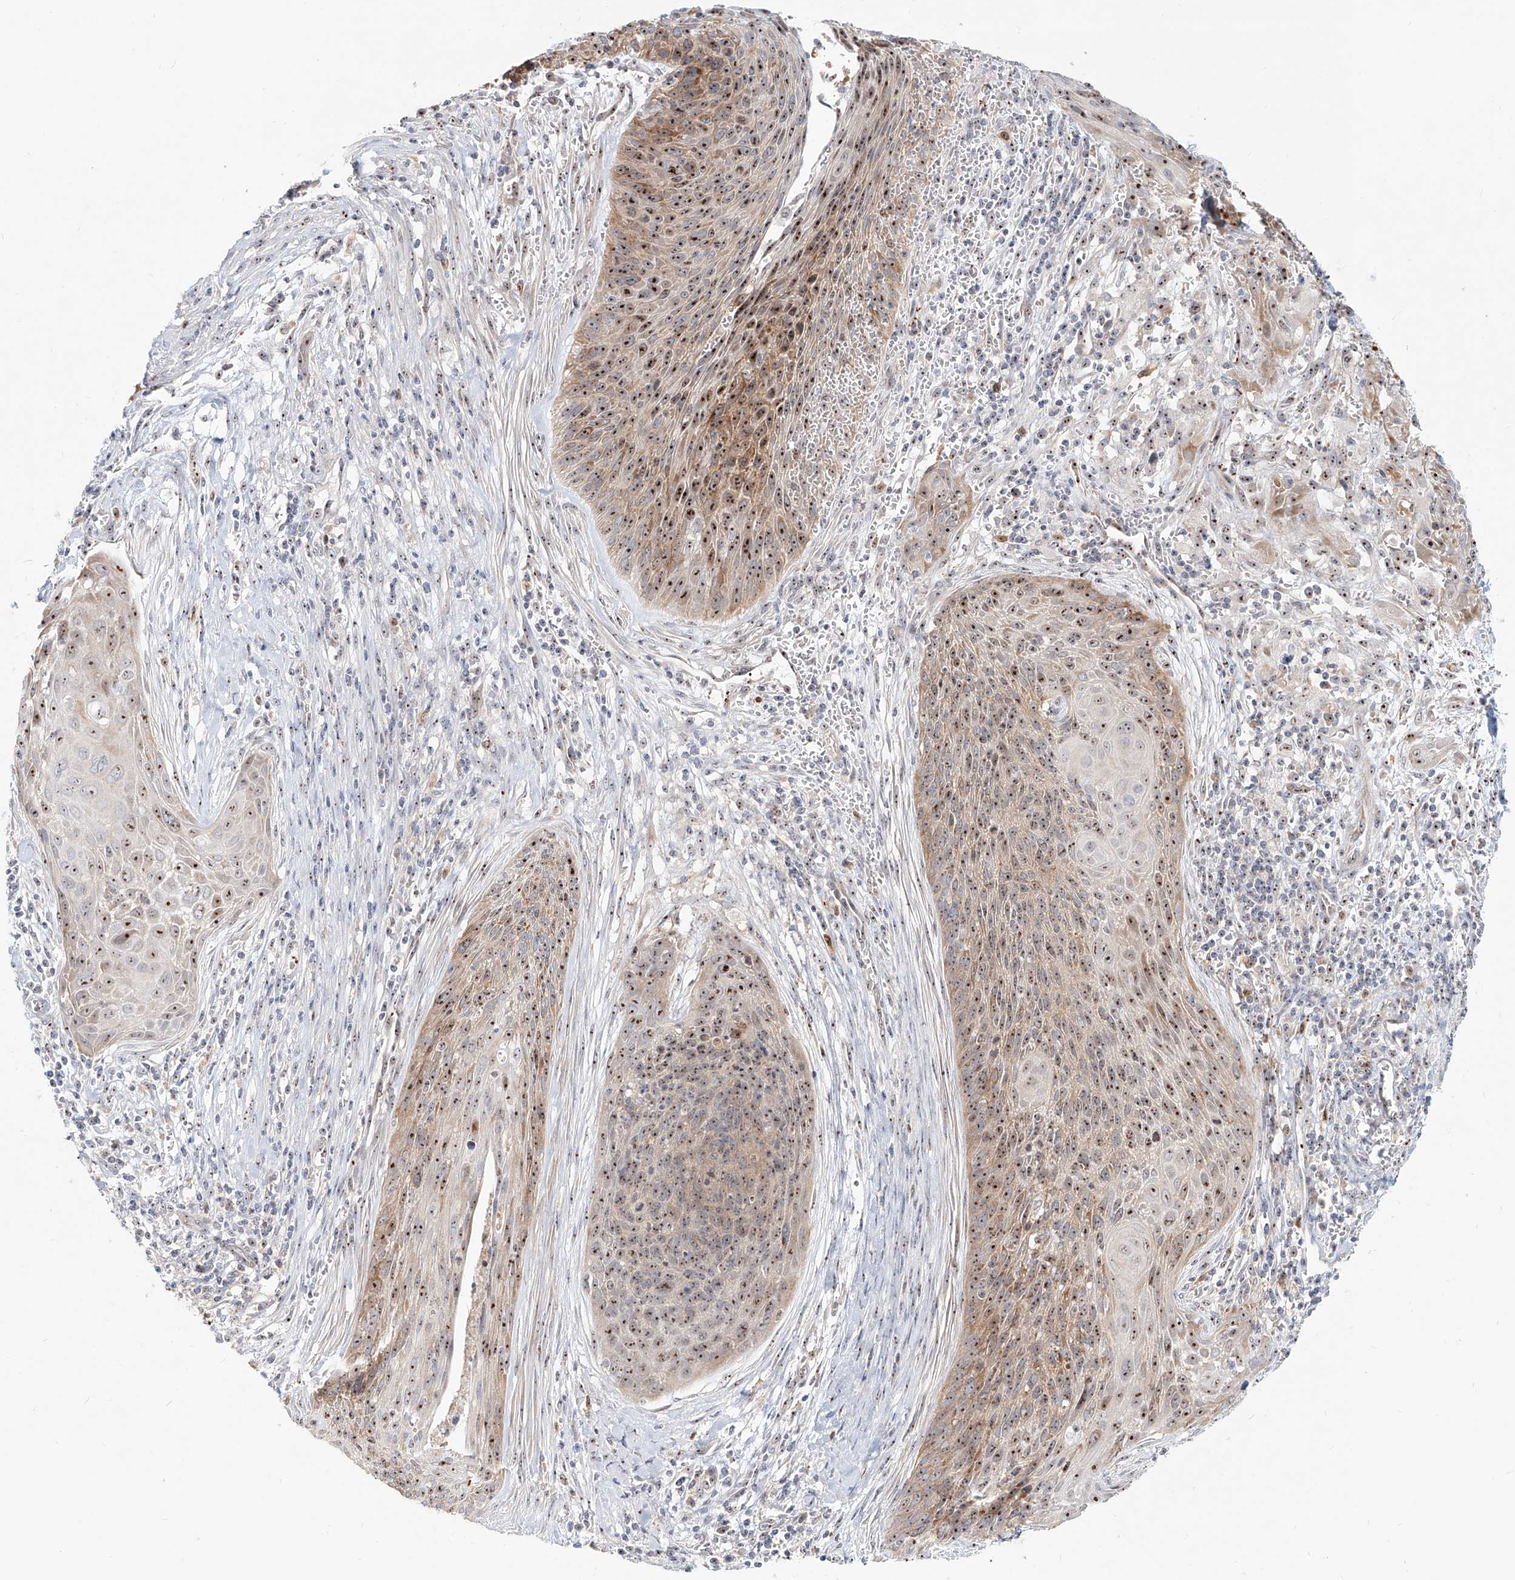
{"staining": {"intensity": "moderate", "quantity": ">75%", "location": "nuclear"}, "tissue": "cervical cancer", "cell_type": "Tumor cells", "image_type": "cancer", "snomed": [{"axis": "morphology", "description": "Squamous cell carcinoma, NOS"}, {"axis": "topography", "description": "Cervix"}], "caption": "The micrograph shows immunohistochemical staining of squamous cell carcinoma (cervical). There is moderate nuclear expression is present in approximately >75% of tumor cells.", "gene": "BYSL", "patient": {"sex": "female", "age": 55}}